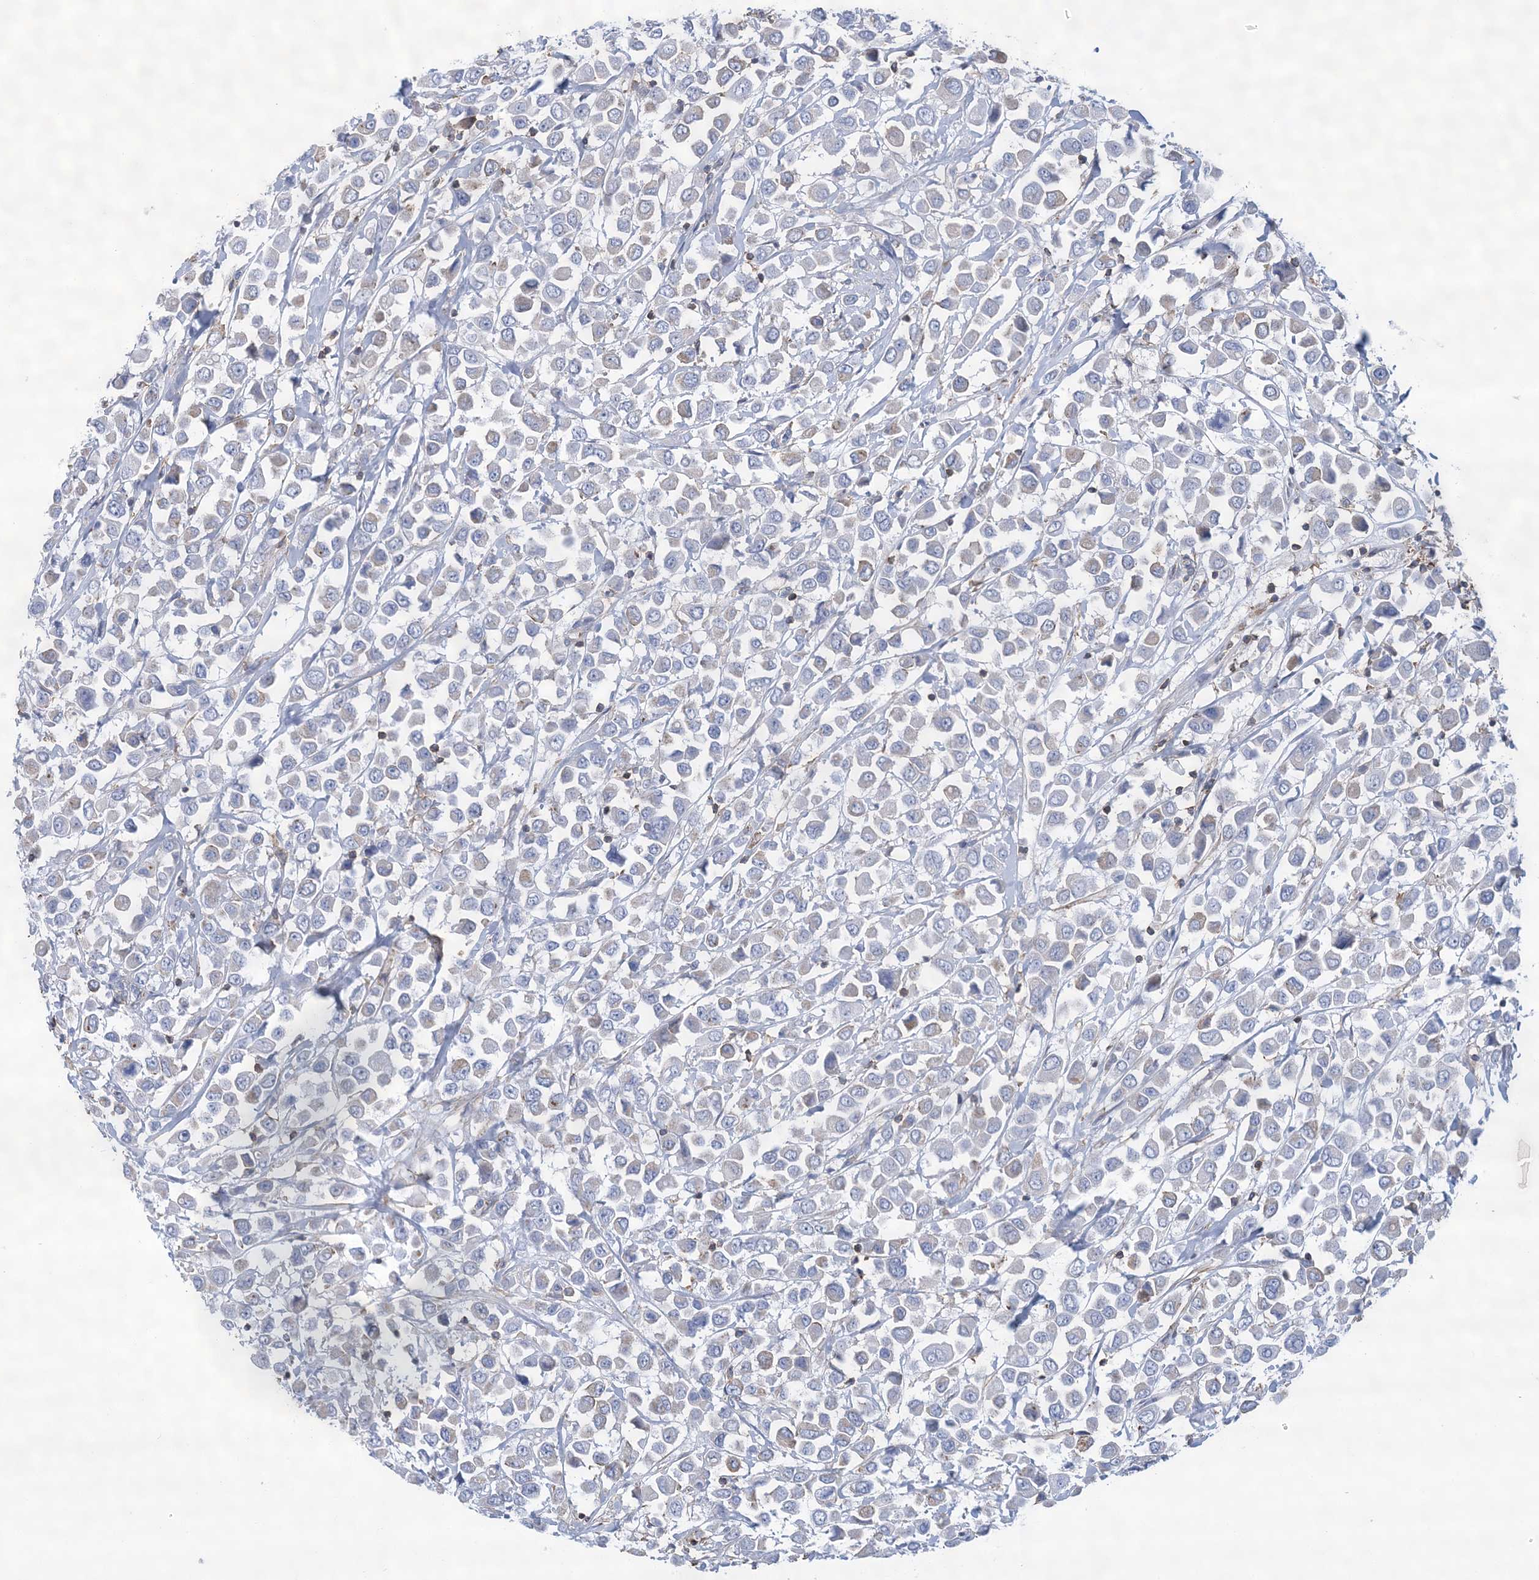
{"staining": {"intensity": "negative", "quantity": "none", "location": "none"}, "tissue": "breast cancer", "cell_type": "Tumor cells", "image_type": "cancer", "snomed": [{"axis": "morphology", "description": "Duct carcinoma"}, {"axis": "topography", "description": "Breast"}], "caption": "DAB immunohistochemical staining of human infiltrating ductal carcinoma (breast) exhibits no significant positivity in tumor cells.", "gene": "C11orf21", "patient": {"sex": "female", "age": 61}}